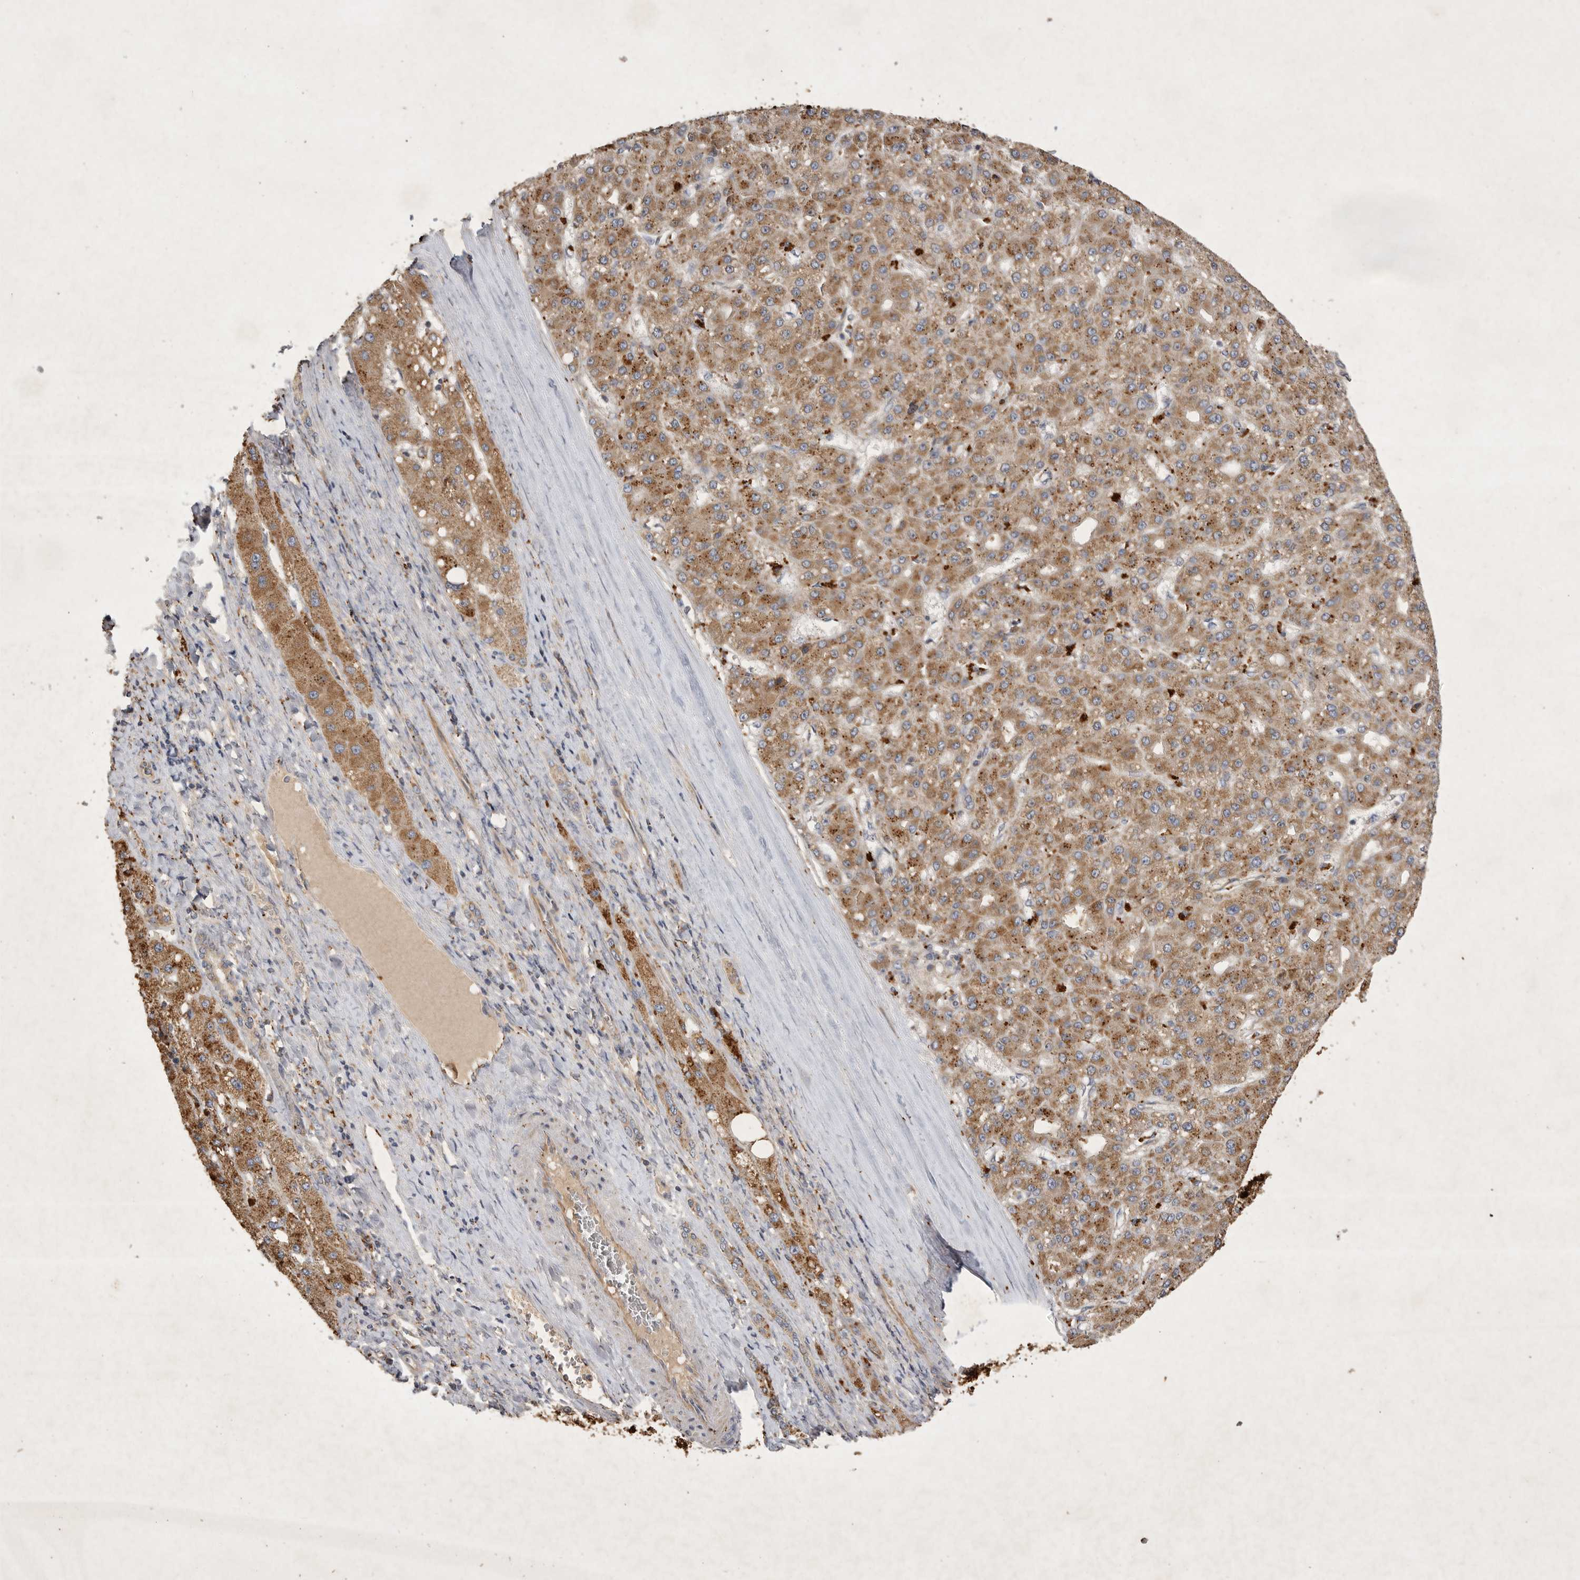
{"staining": {"intensity": "moderate", "quantity": ">75%", "location": "cytoplasmic/membranous"}, "tissue": "liver cancer", "cell_type": "Tumor cells", "image_type": "cancer", "snomed": [{"axis": "morphology", "description": "Carcinoma, Hepatocellular, NOS"}, {"axis": "topography", "description": "Liver"}], "caption": "This micrograph exhibits immunohistochemistry (IHC) staining of hepatocellular carcinoma (liver), with medium moderate cytoplasmic/membranous expression in about >75% of tumor cells.", "gene": "MRPL41", "patient": {"sex": "male", "age": 67}}